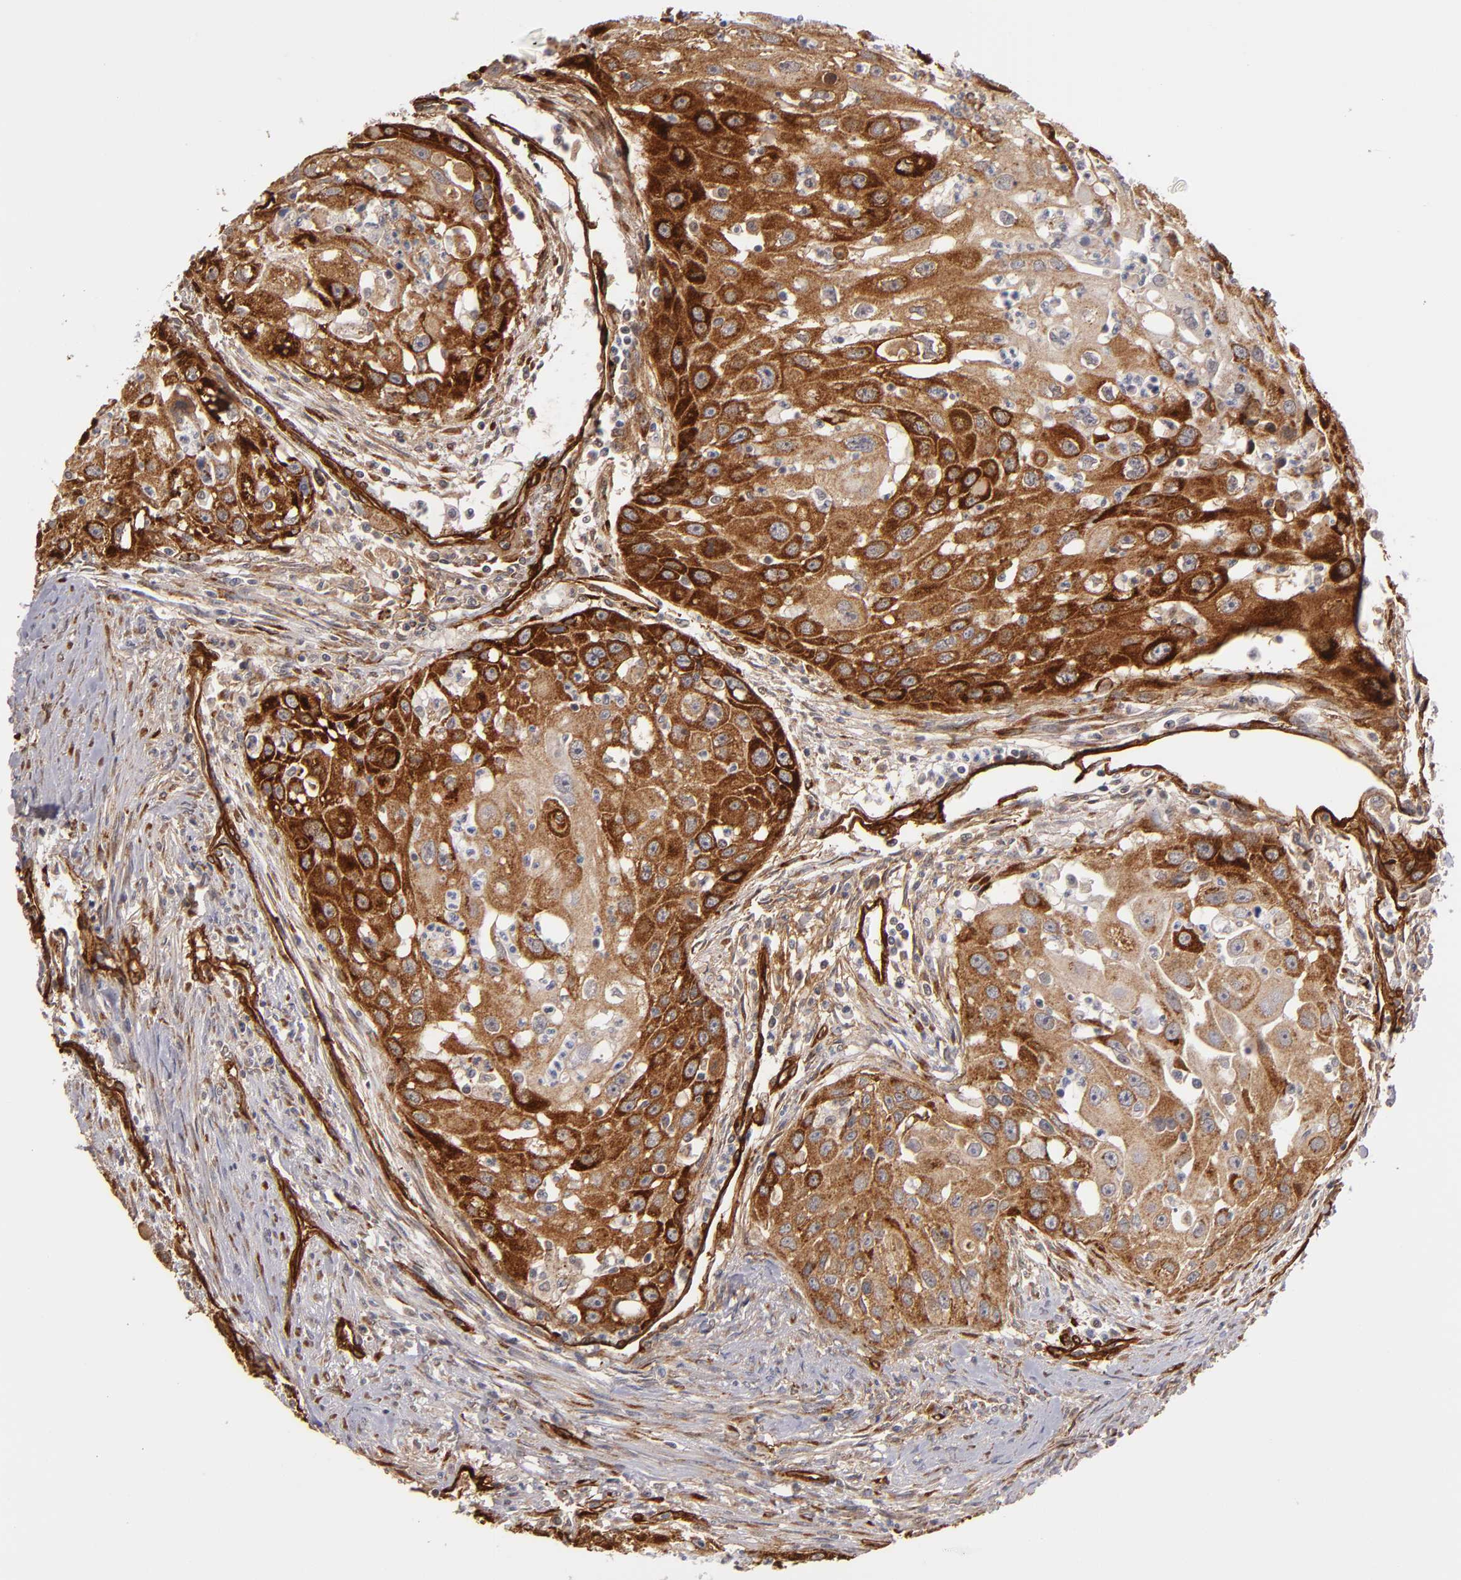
{"staining": {"intensity": "strong", "quantity": ">75%", "location": "cytoplasmic/membranous"}, "tissue": "head and neck cancer", "cell_type": "Tumor cells", "image_type": "cancer", "snomed": [{"axis": "morphology", "description": "Squamous cell carcinoma, NOS"}, {"axis": "topography", "description": "Head-Neck"}], "caption": "Strong cytoplasmic/membranous protein positivity is appreciated in about >75% of tumor cells in head and neck cancer.", "gene": "LAMC1", "patient": {"sex": "male", "age": 64}}